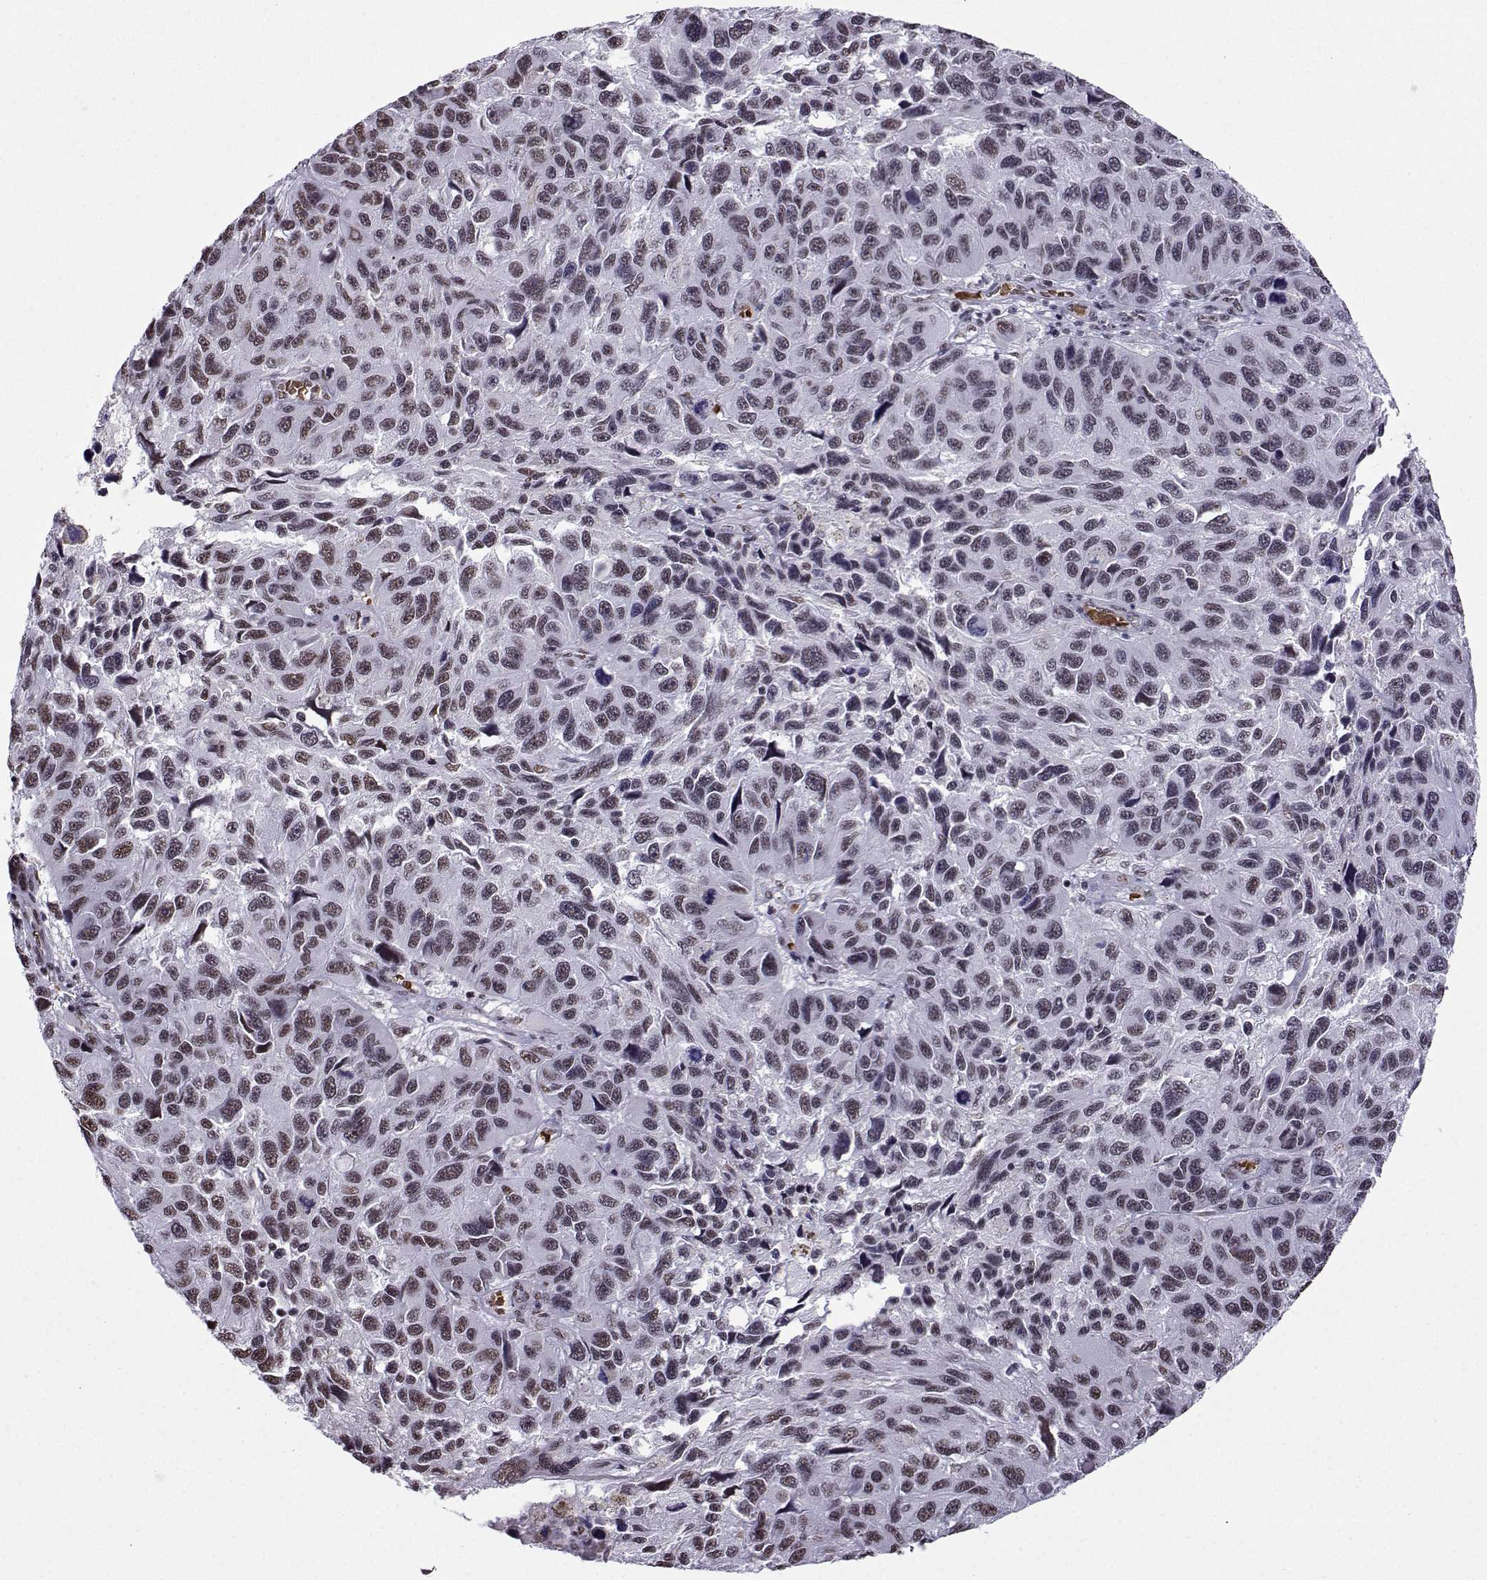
{"staining": {"intensity": "negative", "quantity": "none", "location": "none"}, "tissue": "melanoma", "cell_type": "Tumor cells", "image_type": "cancer", "snomed": [{"axis": "morphology", "description": "Malignant melanoma, NOS"}, {"axis": "topography", "description": "Skin"}], "caption": "This micrograph is of malignant melanoma stained with immunohistochemistry to label a protein in brown with the nuclei are counter-stained blue. There is no positivity in tumor cells.", "gene": "CCNK", "patient": {"sex": "male", "age": 53}}